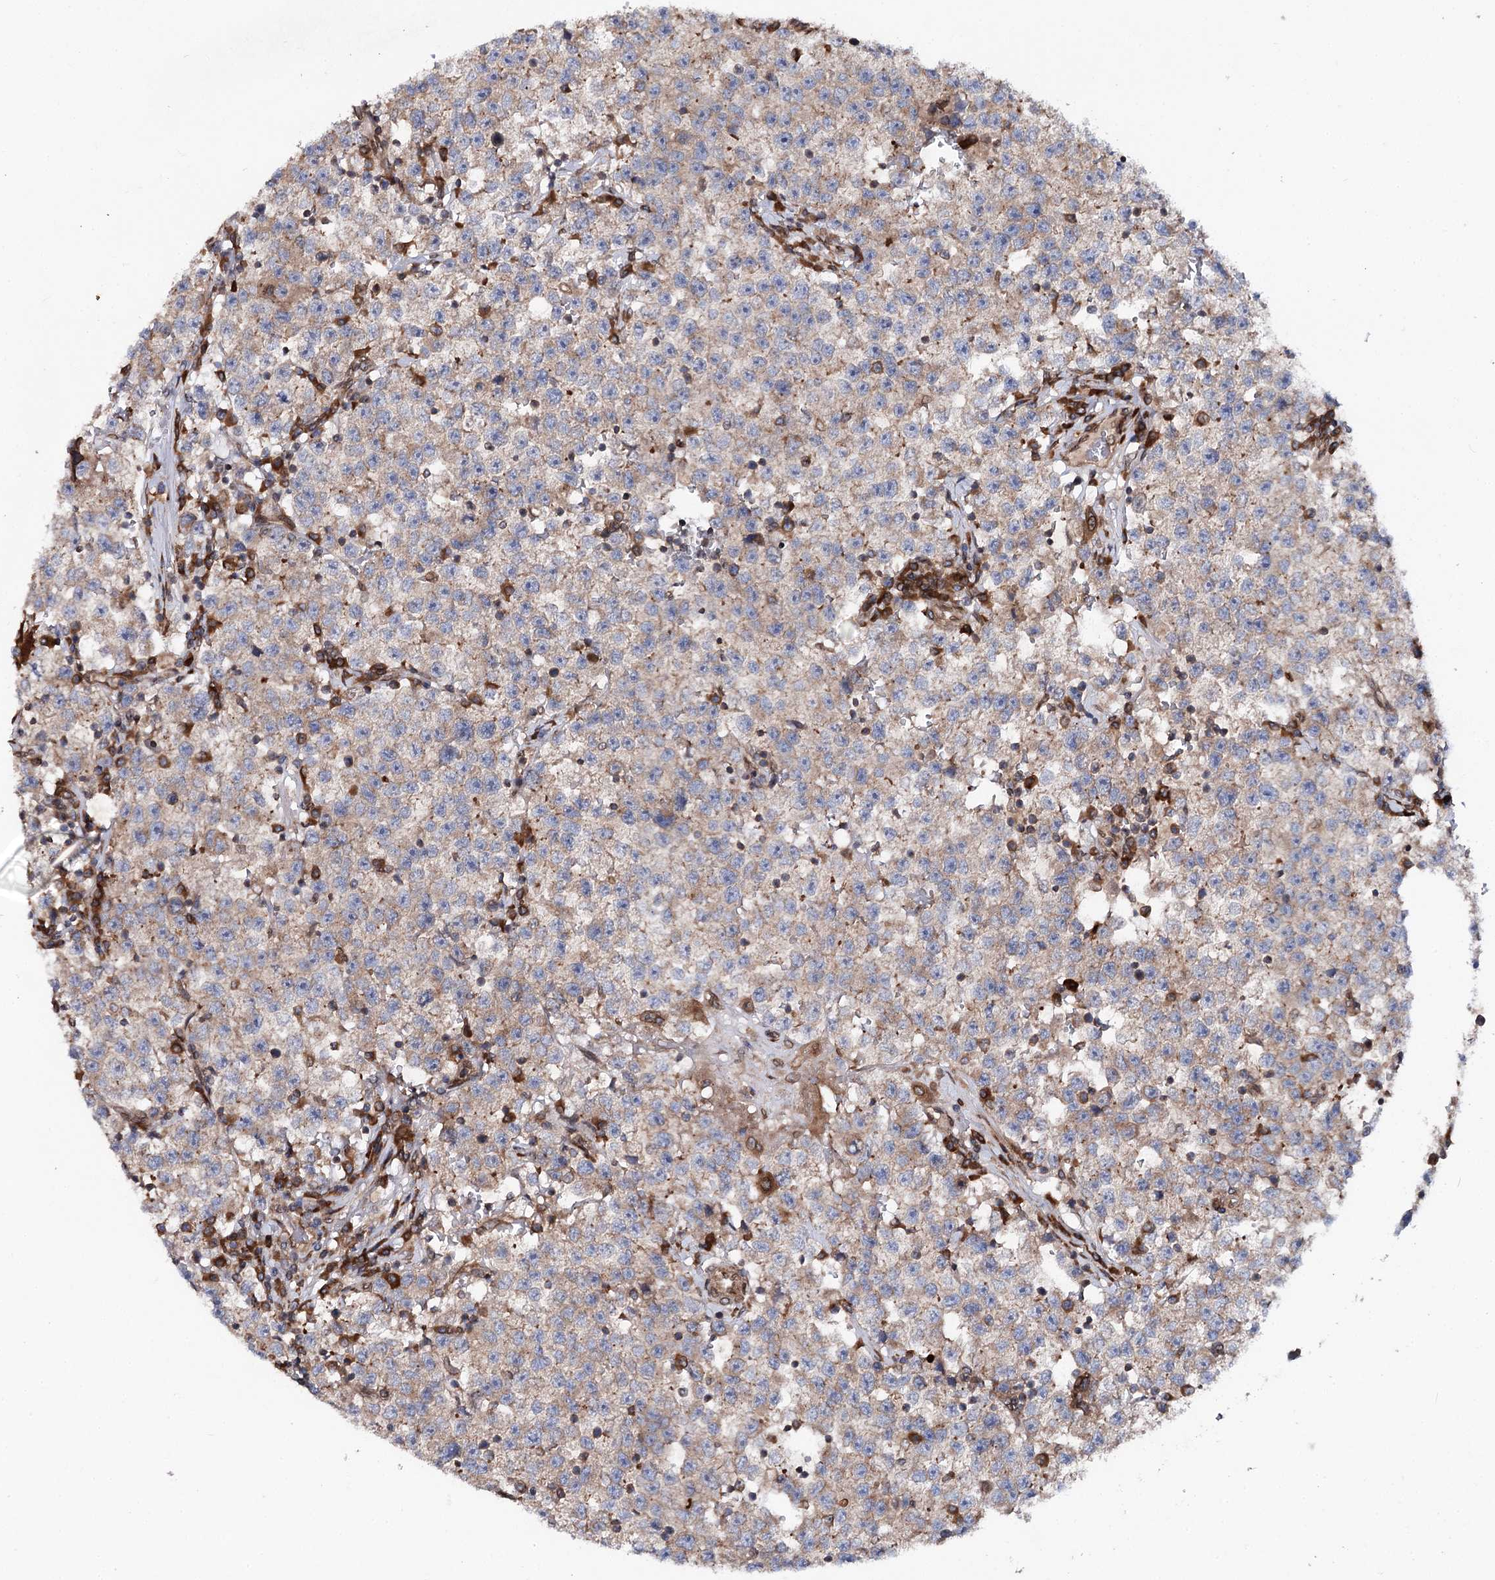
{"staining": {"intensity": "moderate", "quantity": "25%-75%", "location": "cytoplasmic/membranous"}, "tissue": "testis cancer", "cell_type": "Tumor cells", "image_type": "cancer", "snomed": [{"axis": "morphology", "description": "Seminoma, NOS"}, {"axis": "topography", "description": "Testis"}], "caption": "A brown stain highlights moderate cytoplasmic/membranous staining of a protein in human testis cancer (seminoma) tumor cells. The protein is shown in brown color, while the nuclei are stained blue.", "gene": "FGFR1OP2", "patient": {"sex": "male", "age": 22}}